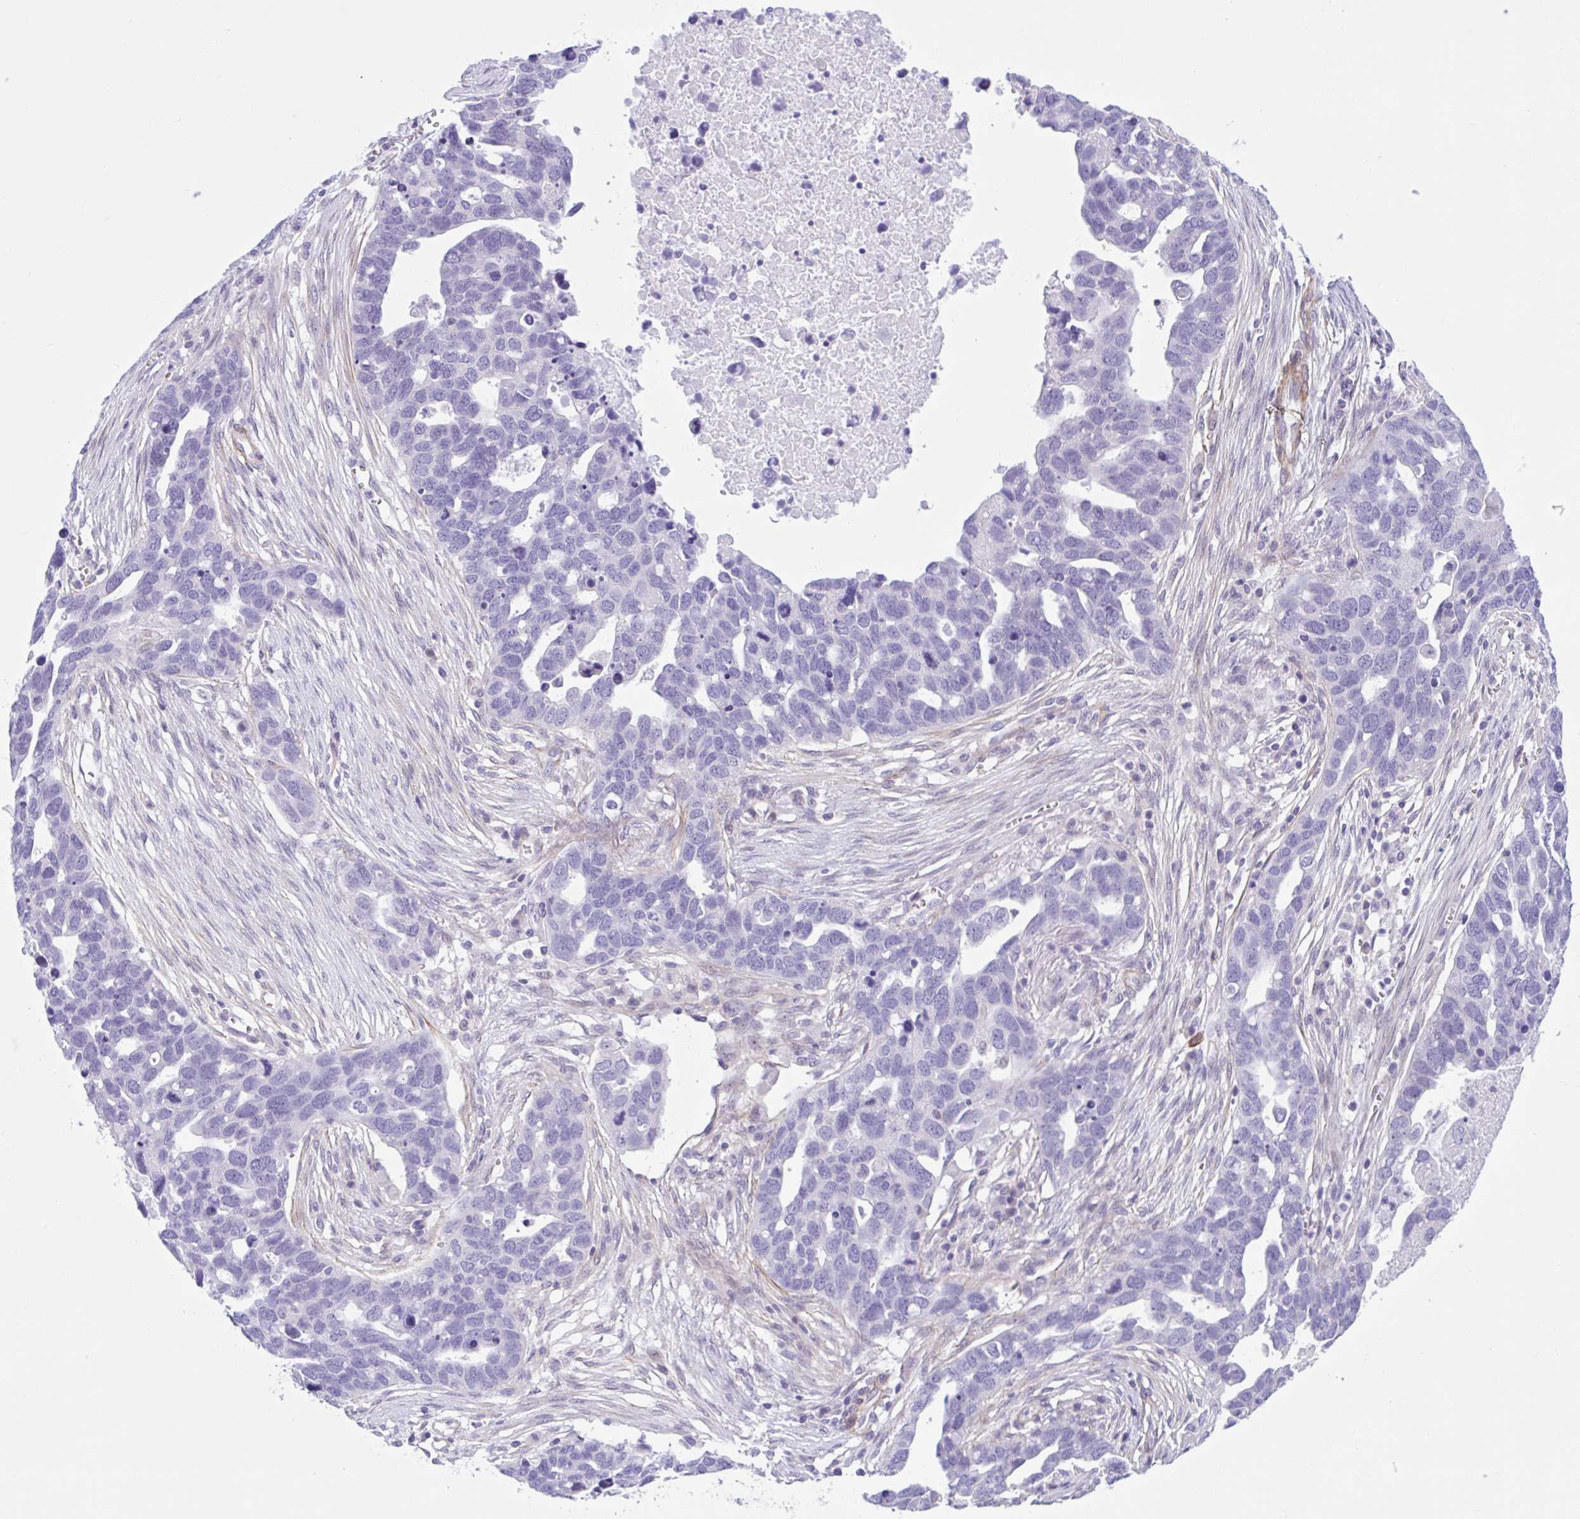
{"staining": {"intensity": "negative", "quantity": "none", "location": "none"}, "tissue": "ovarian cancer", "cell_type": "Tumor cells", "image_type": "cancer", "snomed": [{"axis": "morphology", "description": "Cystadenocarcinoma, serous, NOS"}, {"axis": "topography", "description": "Ovary"}], "caption": "Human serous cystadenocarcinoma (ovarian) stained for a protein using immunohistochemistry (IHC) displays no expression in tumor cells.", "gene": "AHCYL2", "patient": {"sex": "female", "age": 54}}